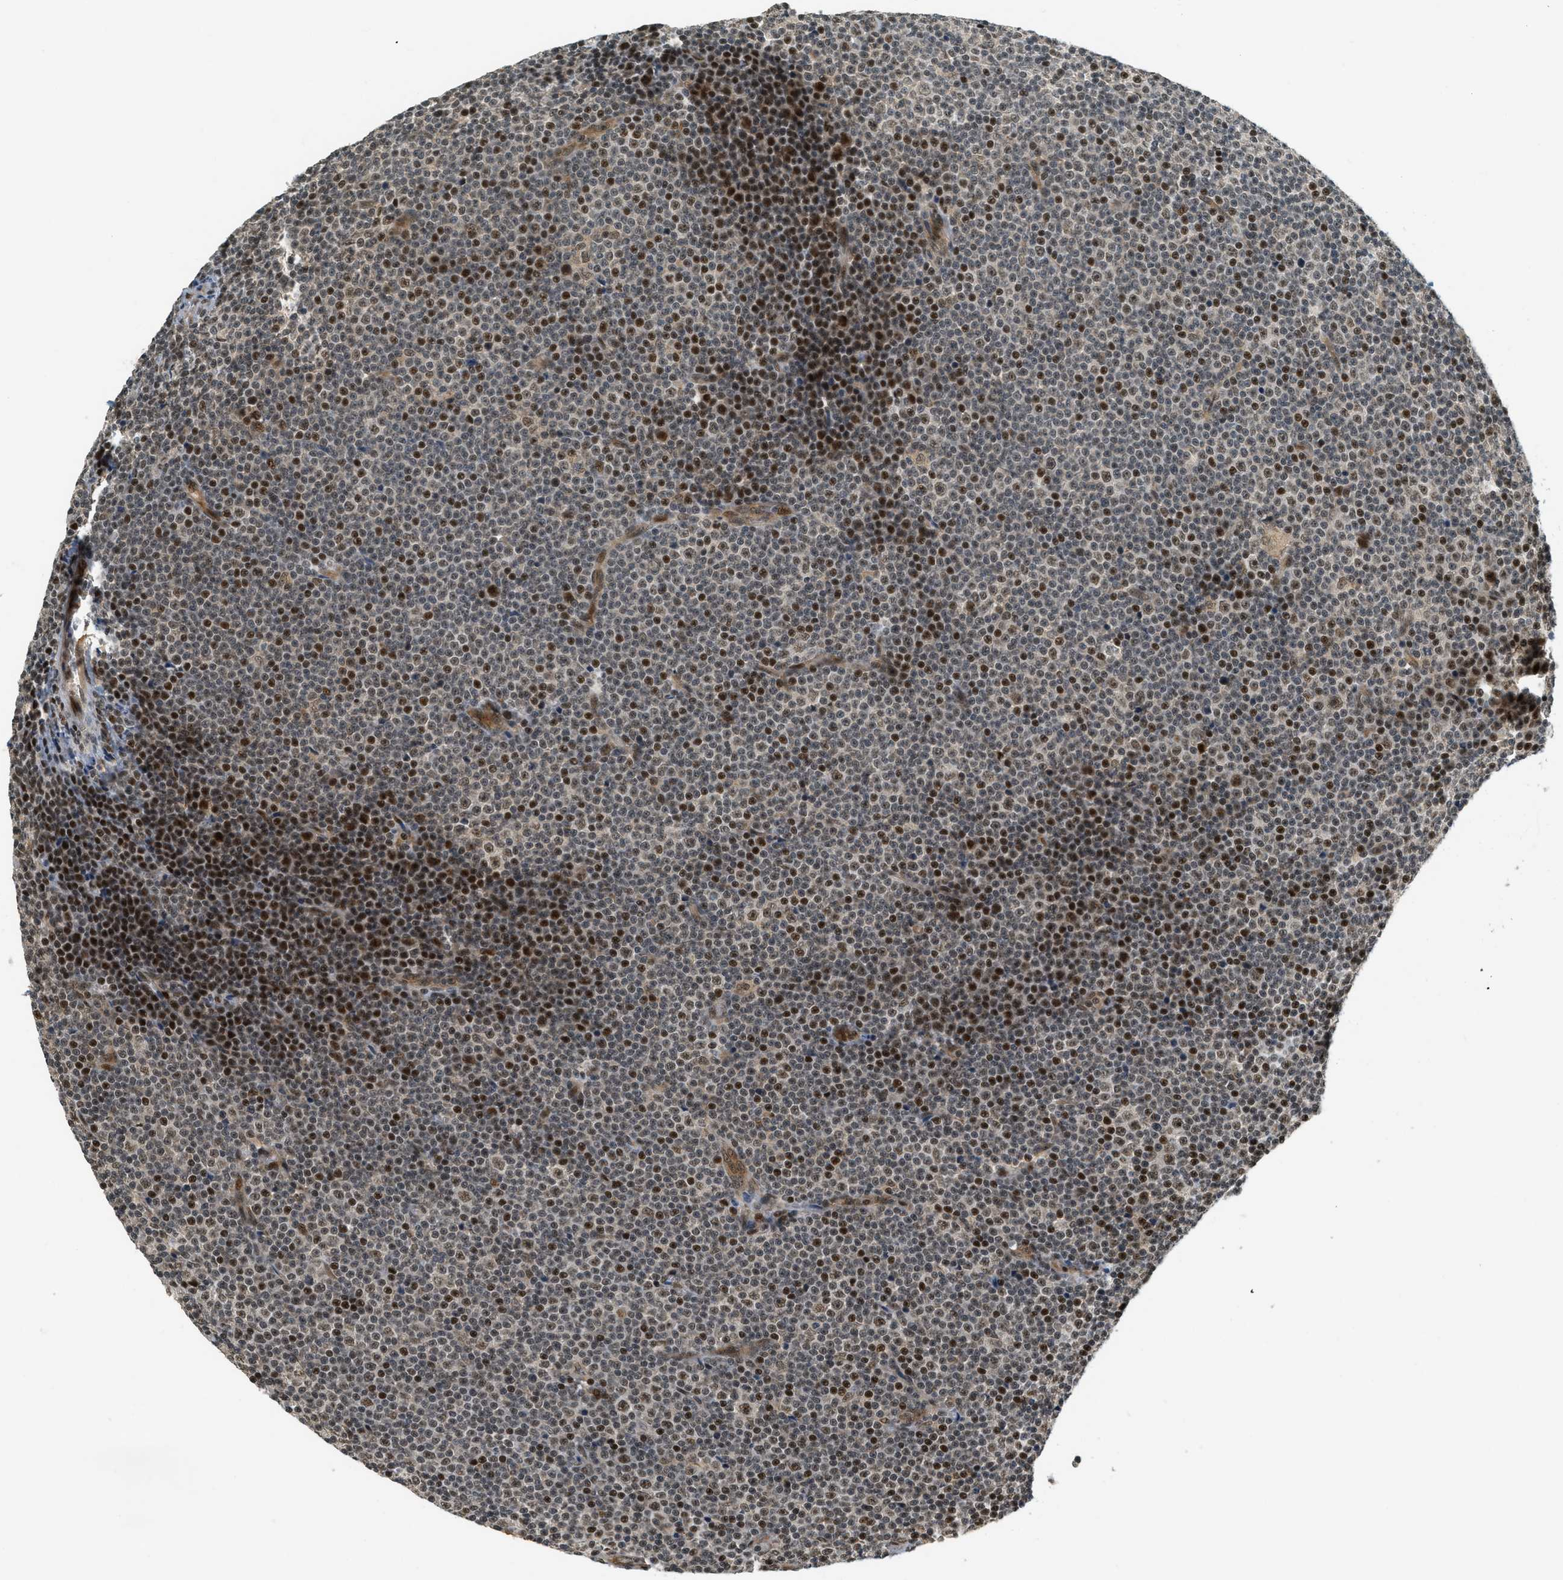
{"staining": {"intensity": "strong", "quantity": ">75%", "location": "nuclear"}, "tissue": "lymphoma", "cell_type": "Tumor cells", "image_type": "cancer", "snomed": [{"axis": "morphology", "description": "Malignant lymphoma, non-Hodgkin's type, Low grade"}, {"axis": "topography", "description": "Lymph node"}], "caption": "Immunohistochemical staining of human low-grade malignant lymphoma, non-Hodgkin's type exhibits high levels of strong nuclear protein staining in about >75% of tumor cells.", "gene": "FOXM1", "patient": {"sex": "female", "age": 67}}